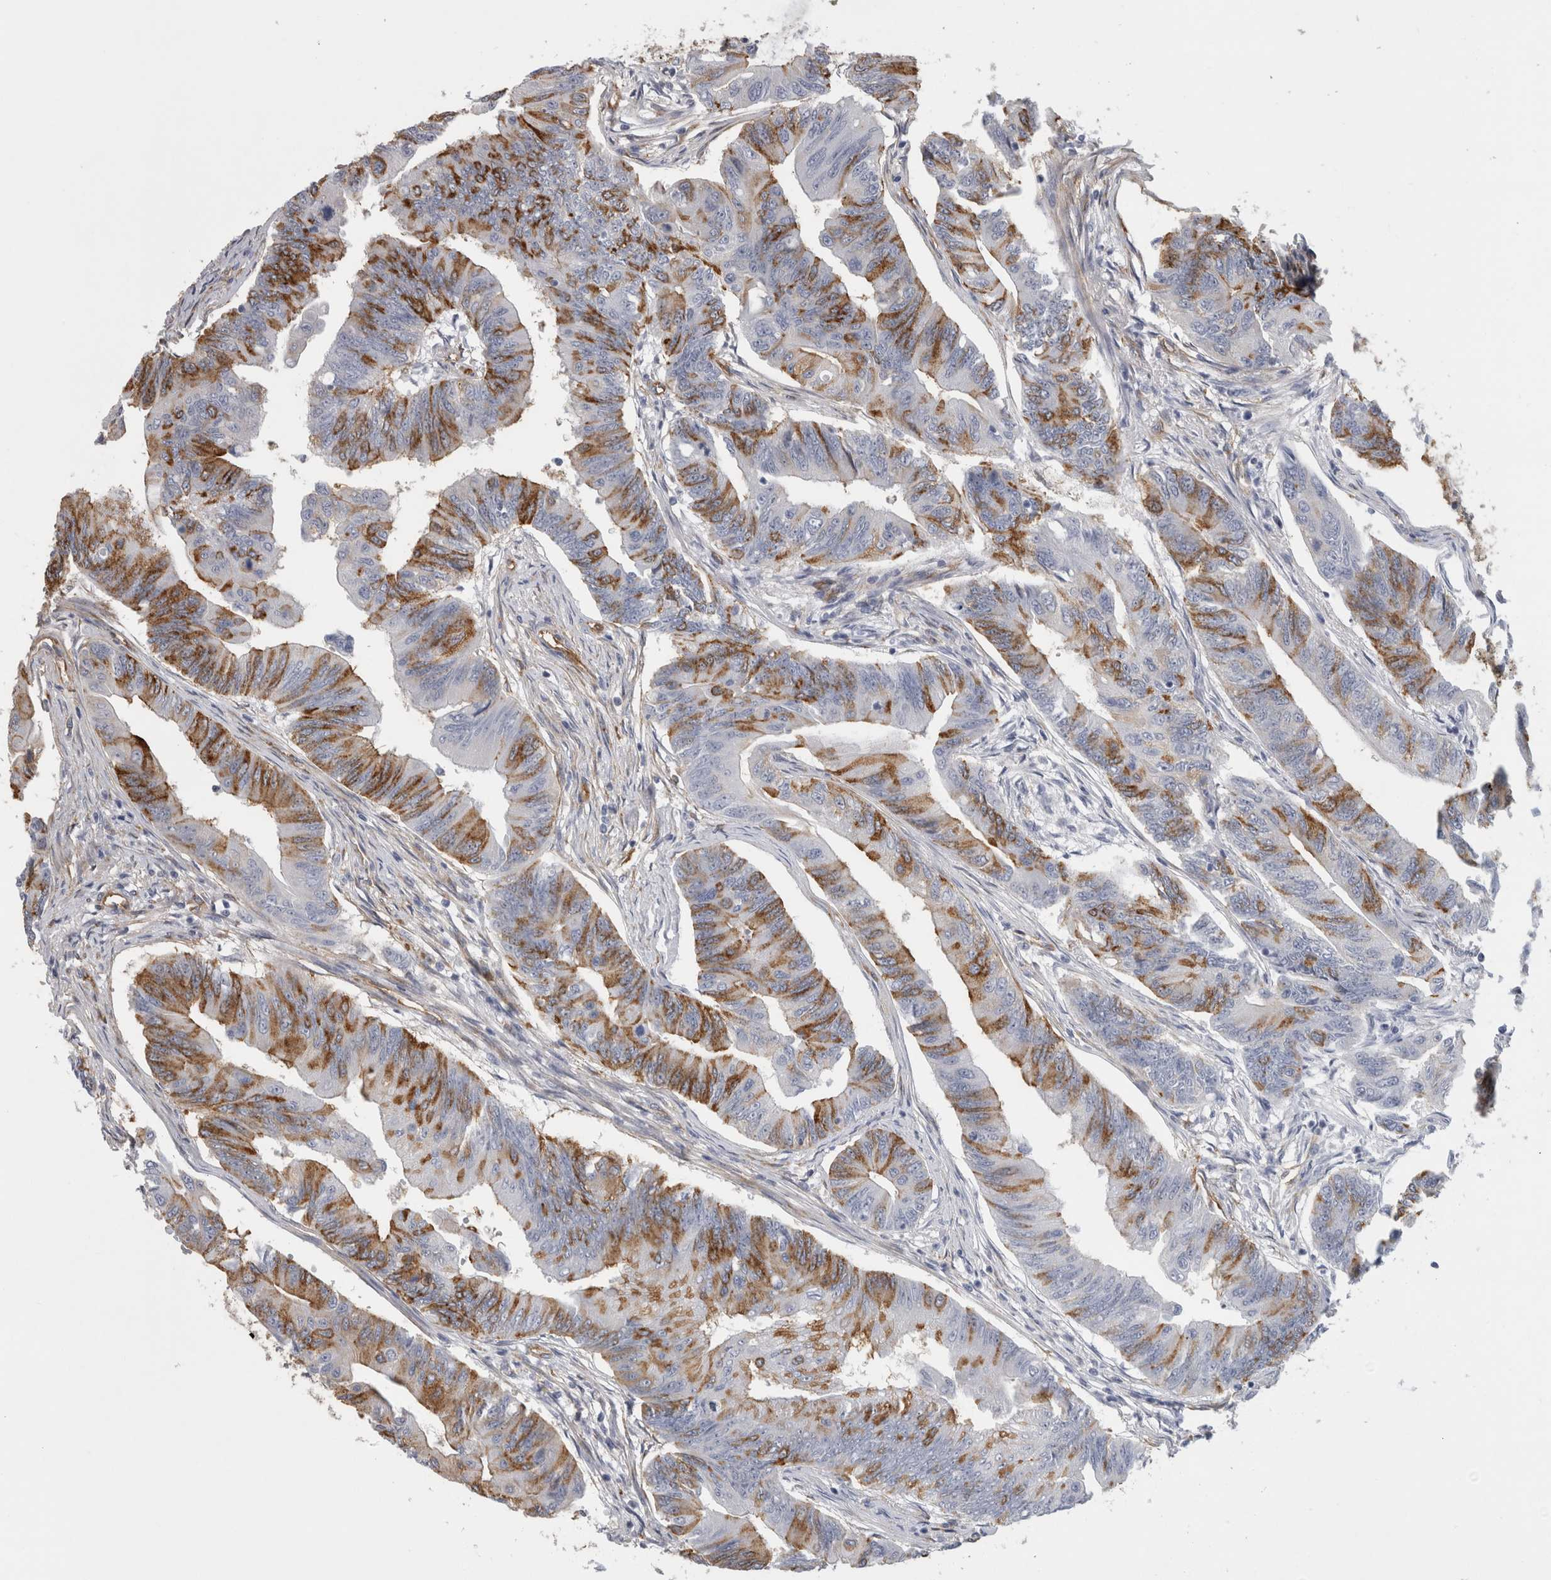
{"staining": {"intensity": "strong", "quantity": "25%-75%", "location": "cytoplasmic/membranous"}, "tissue": "colorectal cancer", "cell_type": "Tumor cells", "image_type": "cancer", "snomed": [{"axis": "morphology", "description": "Adenoma, NOS"}, {"axis": "morphology", "description": "Adenocarcinoma, NOS"}, {"axis": "topography", "description": "Colon"}], "caption": "IHC (DAB (3,3'-diaminobenzidine)) staining of human colorectal cancer (adenoma) shows strong cytoplasmic/membranous protein expression in approximately 25%-75% of tumor cells.", "gene": "ATXN3", "patient": {"sex": "male", "age": 79}}